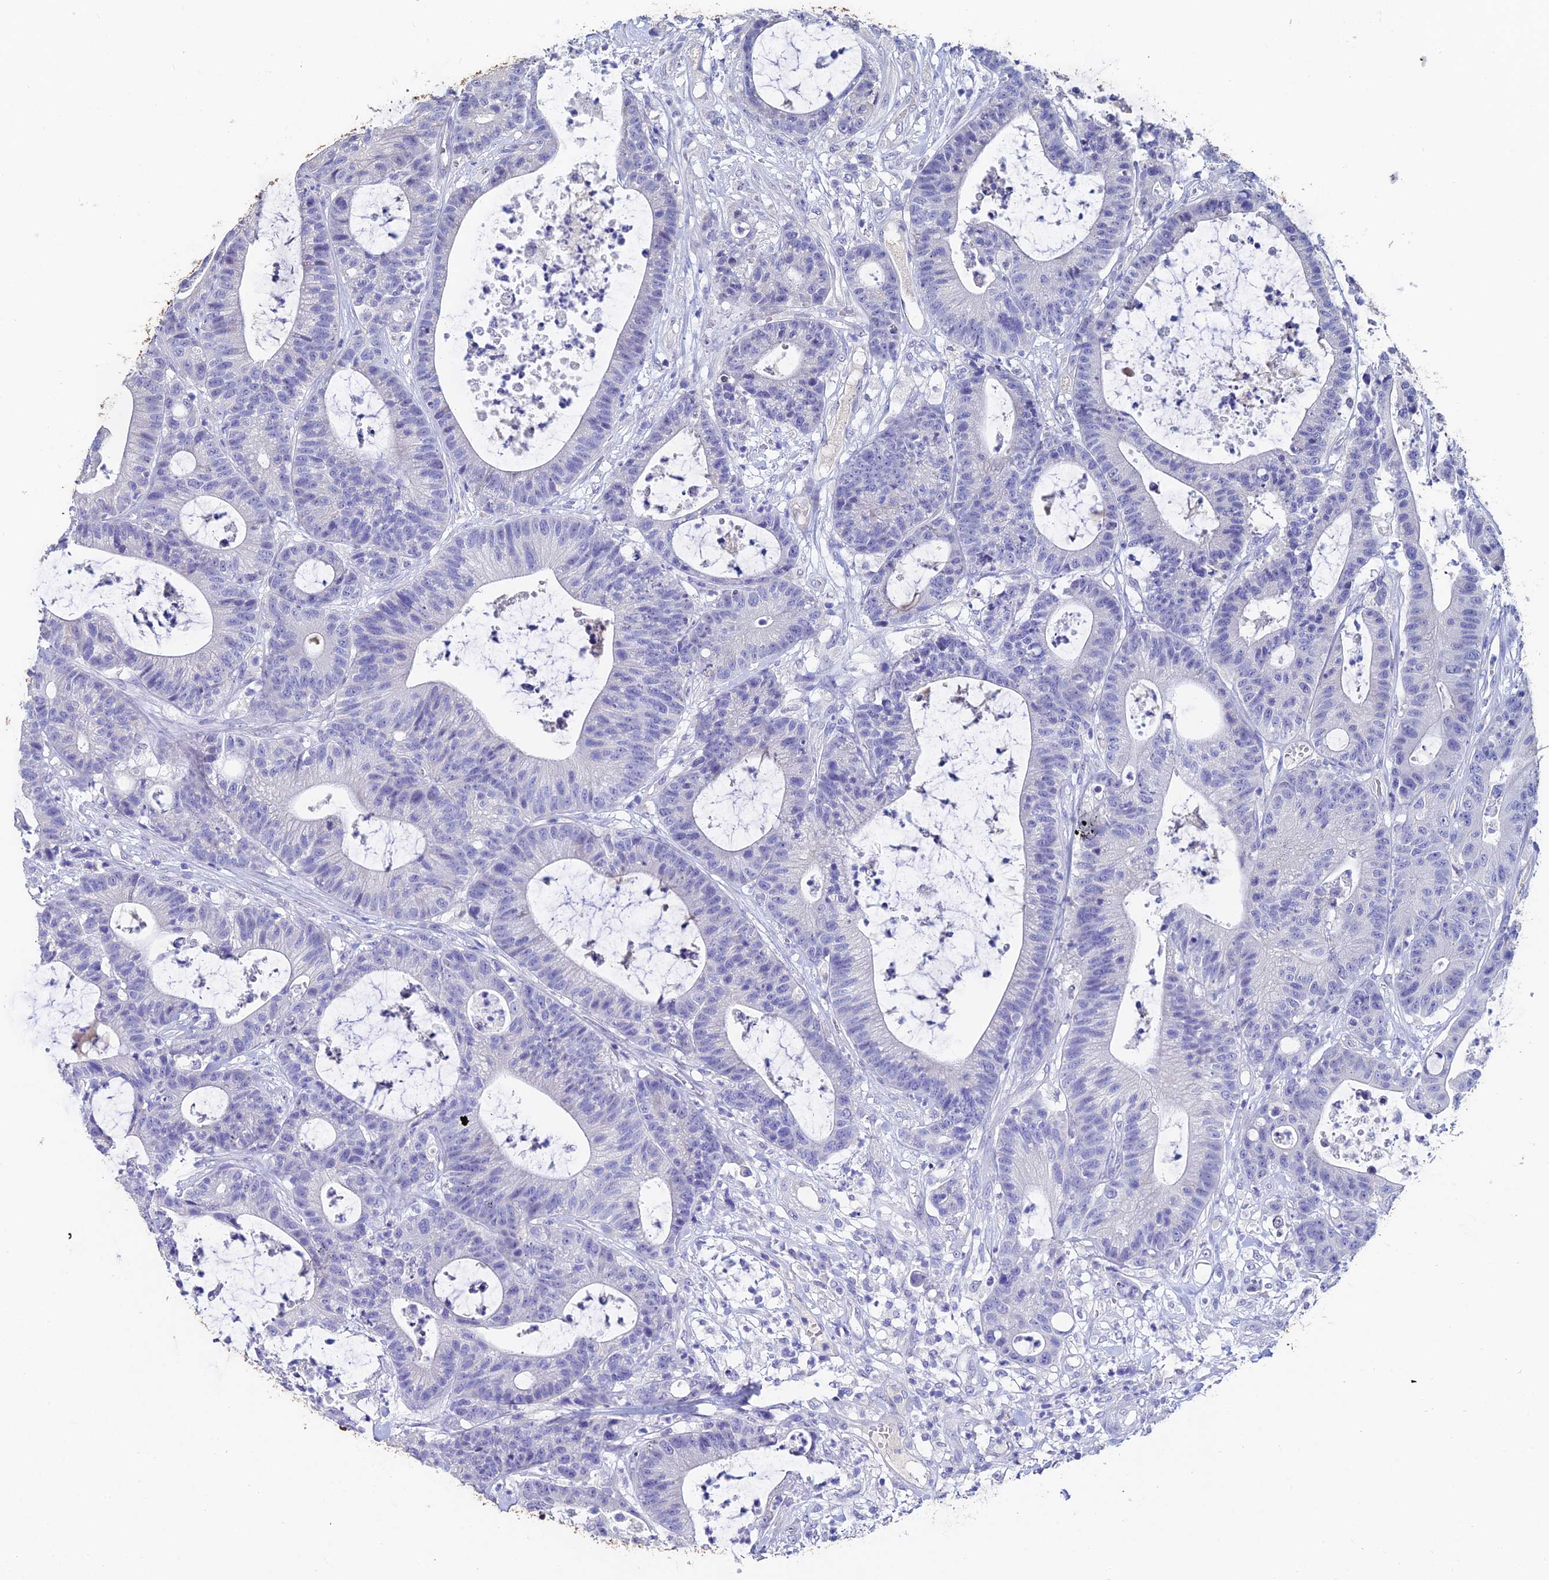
{"staining": {"intensity": "negative", "quantity": "none", "location": "none"}, "tissue": "colorectal cancer", "cell_type": "Tumor cells", "image_type": "cancer", "snomed": [{"axis": "morphology", "description": "Adenocarcinoma, NOS"}, {"axis": "topography", "description": "Colon"}], "caption": "An IHC histopathology image of colorectal cancer (adenocarcinoma) is shown. There is no staining in tumor cells of colorectal cancer (adenocarcinoma).", "gene": "ESRRG", "patient": {"sex": "female", "age": 84}}